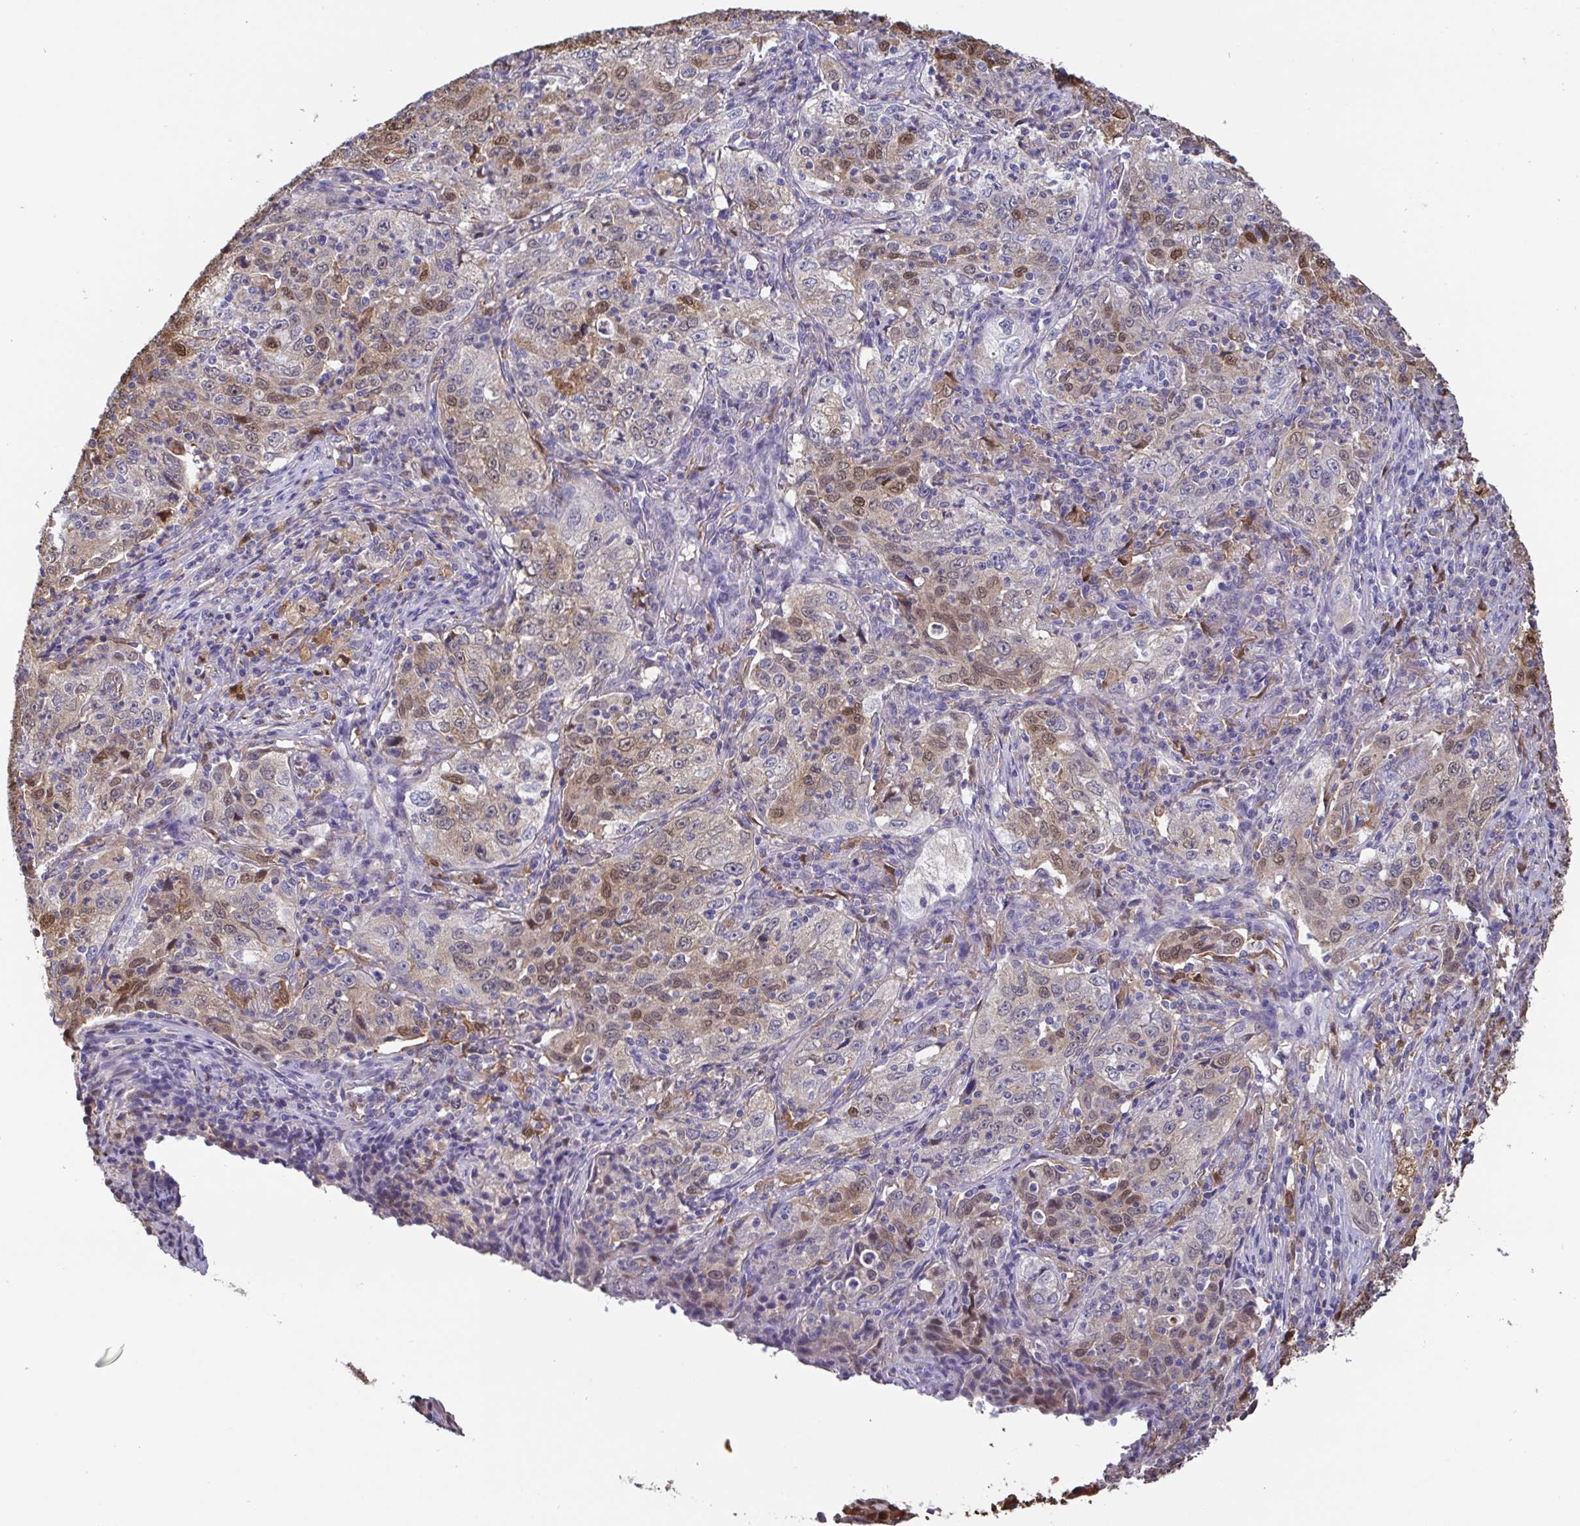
{"staining": {"intensity": "weak", "quantity": "25%-75%", "location": "cytoplasmic/membranous,nuclear"}, "tissue": "lung cancer", "cell_type": "Tumor cells", "image_type": "cancer", "snomed": [{"axis": "morphology", "description": "Squamous cell carcinoma, NOS"}, {"axis": "topography", "description": "Lung"}], "caption": "Squamous cell carcinoma (lung) stained with a brown dye exhibits weak cytoplasmic/membranous and nuclear positive staining in about 25%-75% of tumor cells.", "gene": "IDH1", "patient": {"sex": "male", "age": 71}}